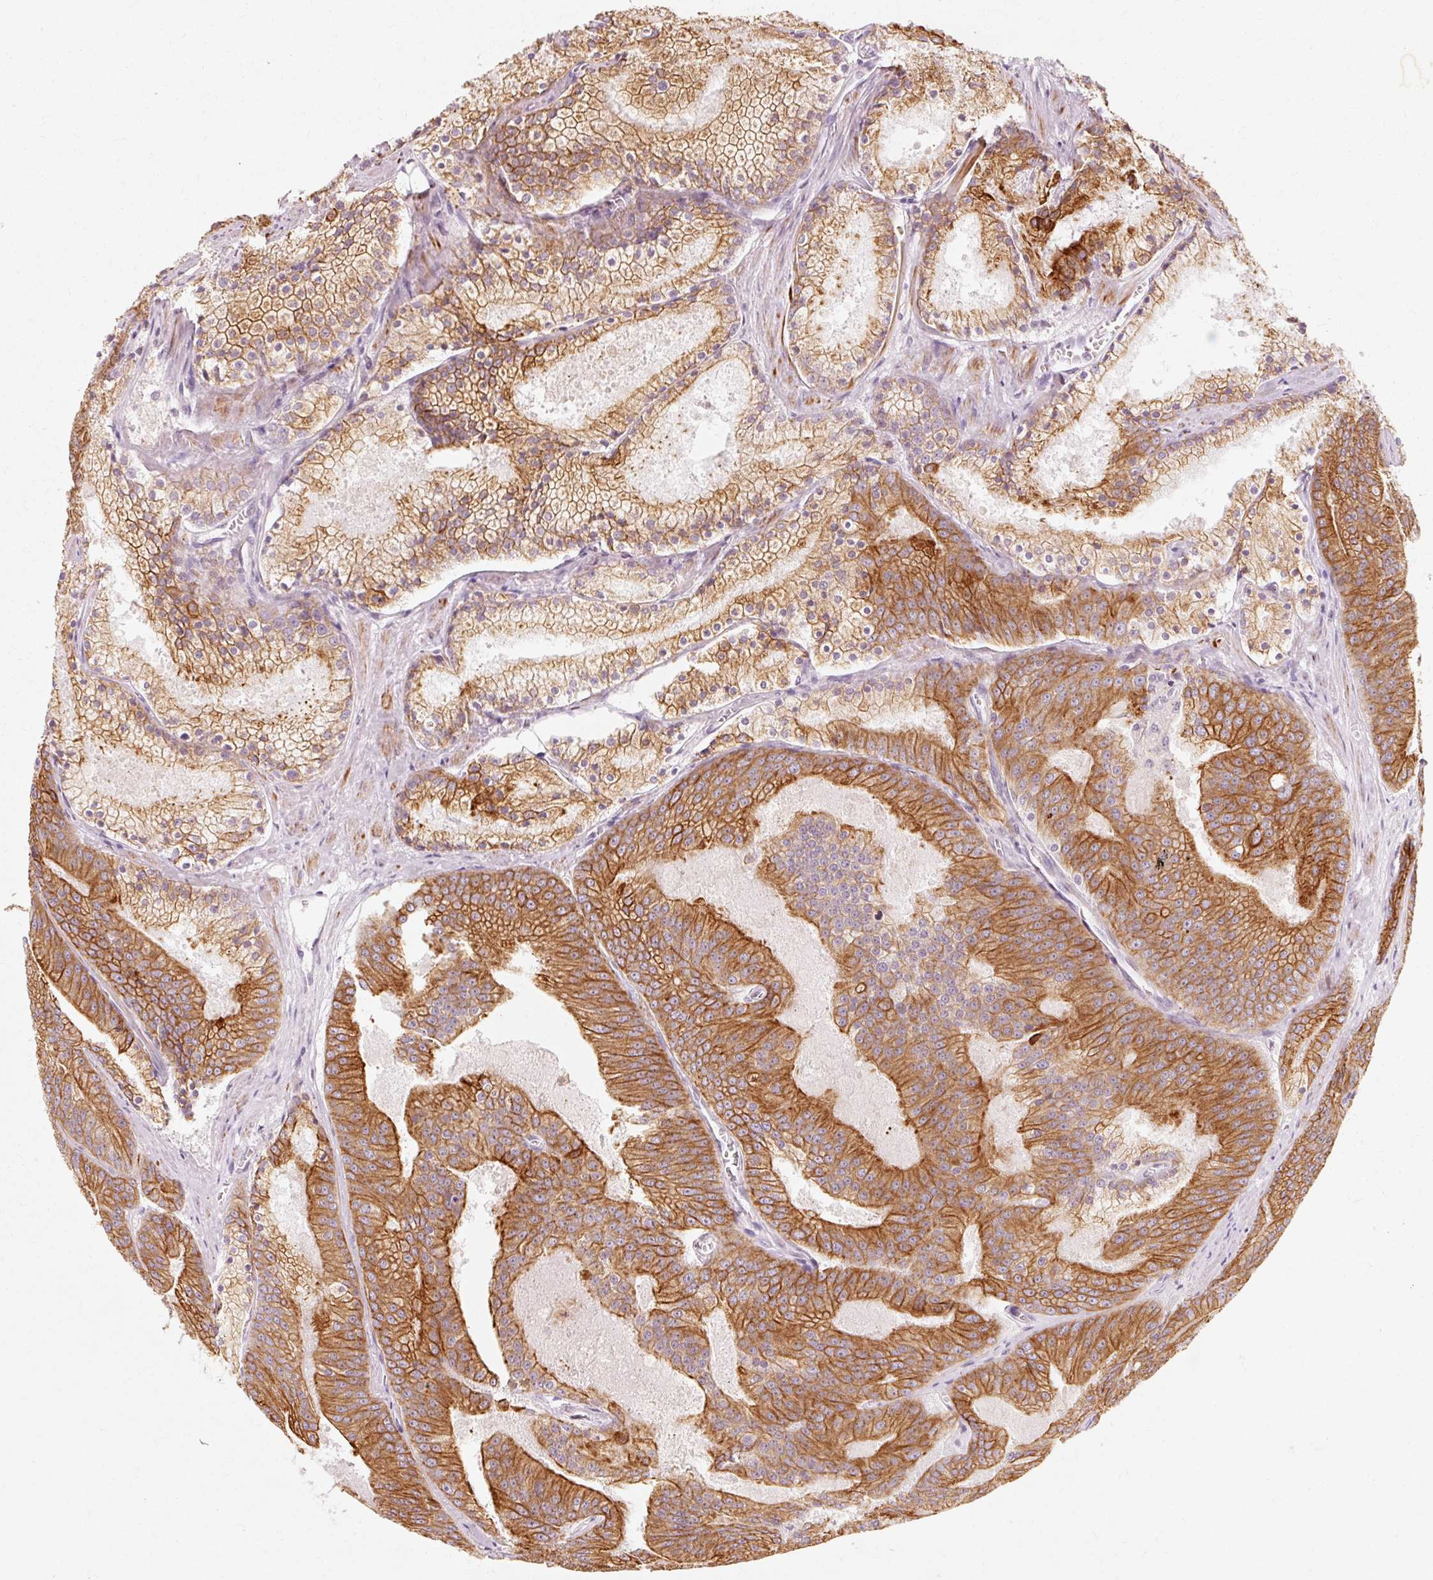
{"staining": {"intensity": "strong", "quantity": ">75%", "location": "cytoplasmic/membranous"}, "tissue": "prostate cancer", "cell_type": "Tumor cells", "image_type": "cancer", "snomed": [{"axis": "morphology", "description": "Adenocarcinoma, High grade"}, {"axis": "topography", "description": "Prostate"}], "caption": "The photomicrograph demonstrates immunohistochemical staining of prostate cancer. There is strong cytoplasmic/membranous positivity is seen in about >75% of tumor cells. (DAB (3,3'-diaminobenzidine) IHC, brown staining for protein, blue staining for nuclei).", "gene": "TRIM73", "patient": {"sex": "male", "age": 61}}